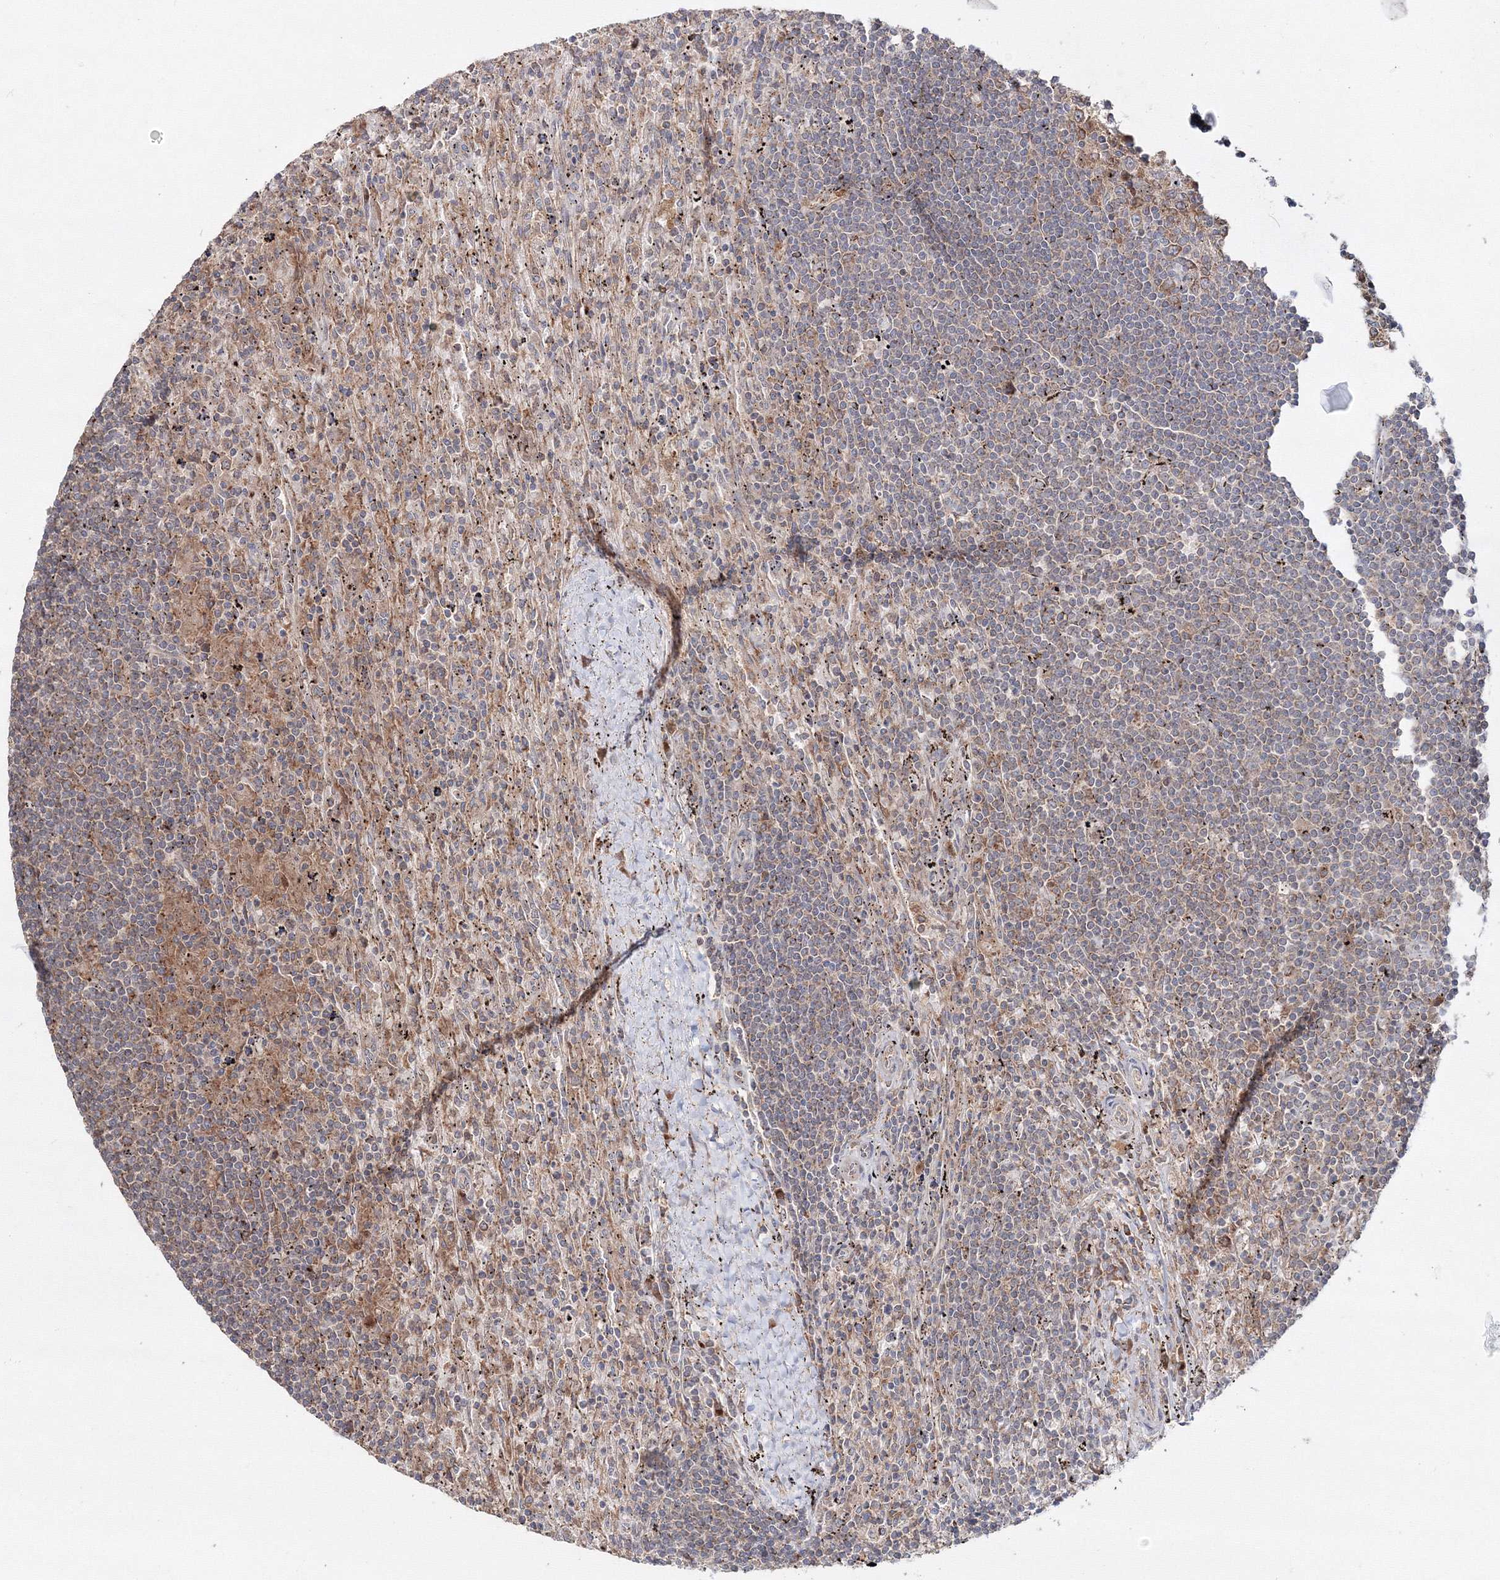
{"staining": {"intensity": "negative", "quantity": "none", "location": "none"}, "tissue": "lymphoma", "cell_type": "Tumor cells", "image_type": "cancer", "snomed": [{"axis": "morphology", "description": "Malignant lymphoma, non-Hodgkin's type, Low grade"}, {"axis": "topography", "description": "Spleen"}], "caption": "The photomicrograph reveals no staining of tumor cells in malignant lymphoma, non-Hodgkin's type (low-grade).", "gene": "PEX13", "patient": {"sex": "male", "age": 76}}